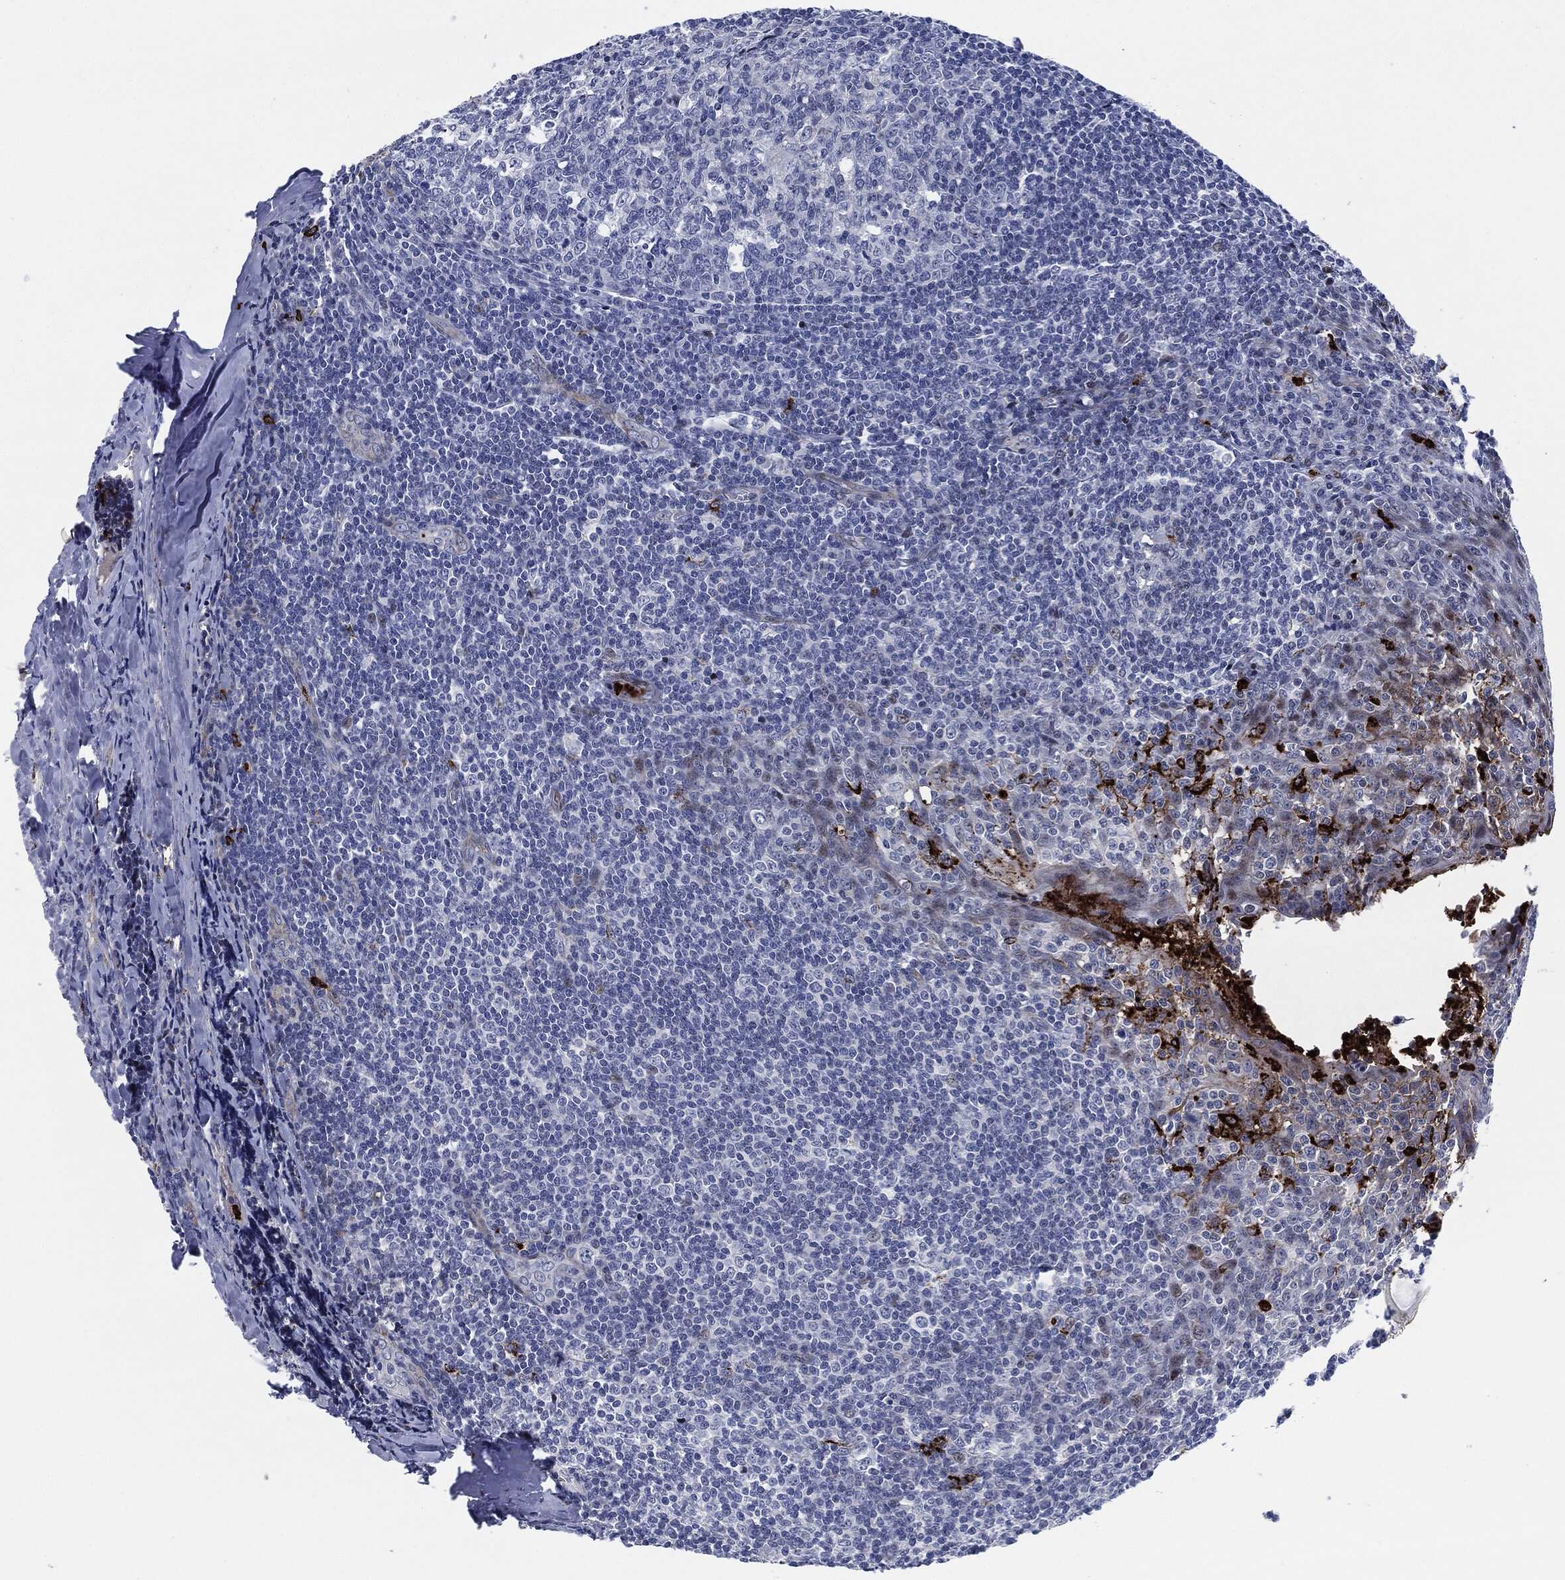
{"staining": {"intensity": "strong", "quantity": "<25%", "location": "cytoplasmic/membranous,nuclear"}, "tissue": "tonsil", "cell_type": "Germinal center cells", "image_type": "normal", "snomed": [{"axis": "morphology", "description": "Normal tissue, NOS"}, {"axis": "topography", "description": "Tonsil"}], "caption": "The immunohistochemical stain shows strong cytoplasmic/membranous,nuclear positivity in germinal center cells of benign tonsil. The staining was performed using DAB (3,3'-diaminobenzidine) to visualize the protein expression in brown, while the nuclei were stained in blue with hematoxylin (Magnification: 20x).", "gene": "MPO", "patient": {"sex": "male", "age": 20}}